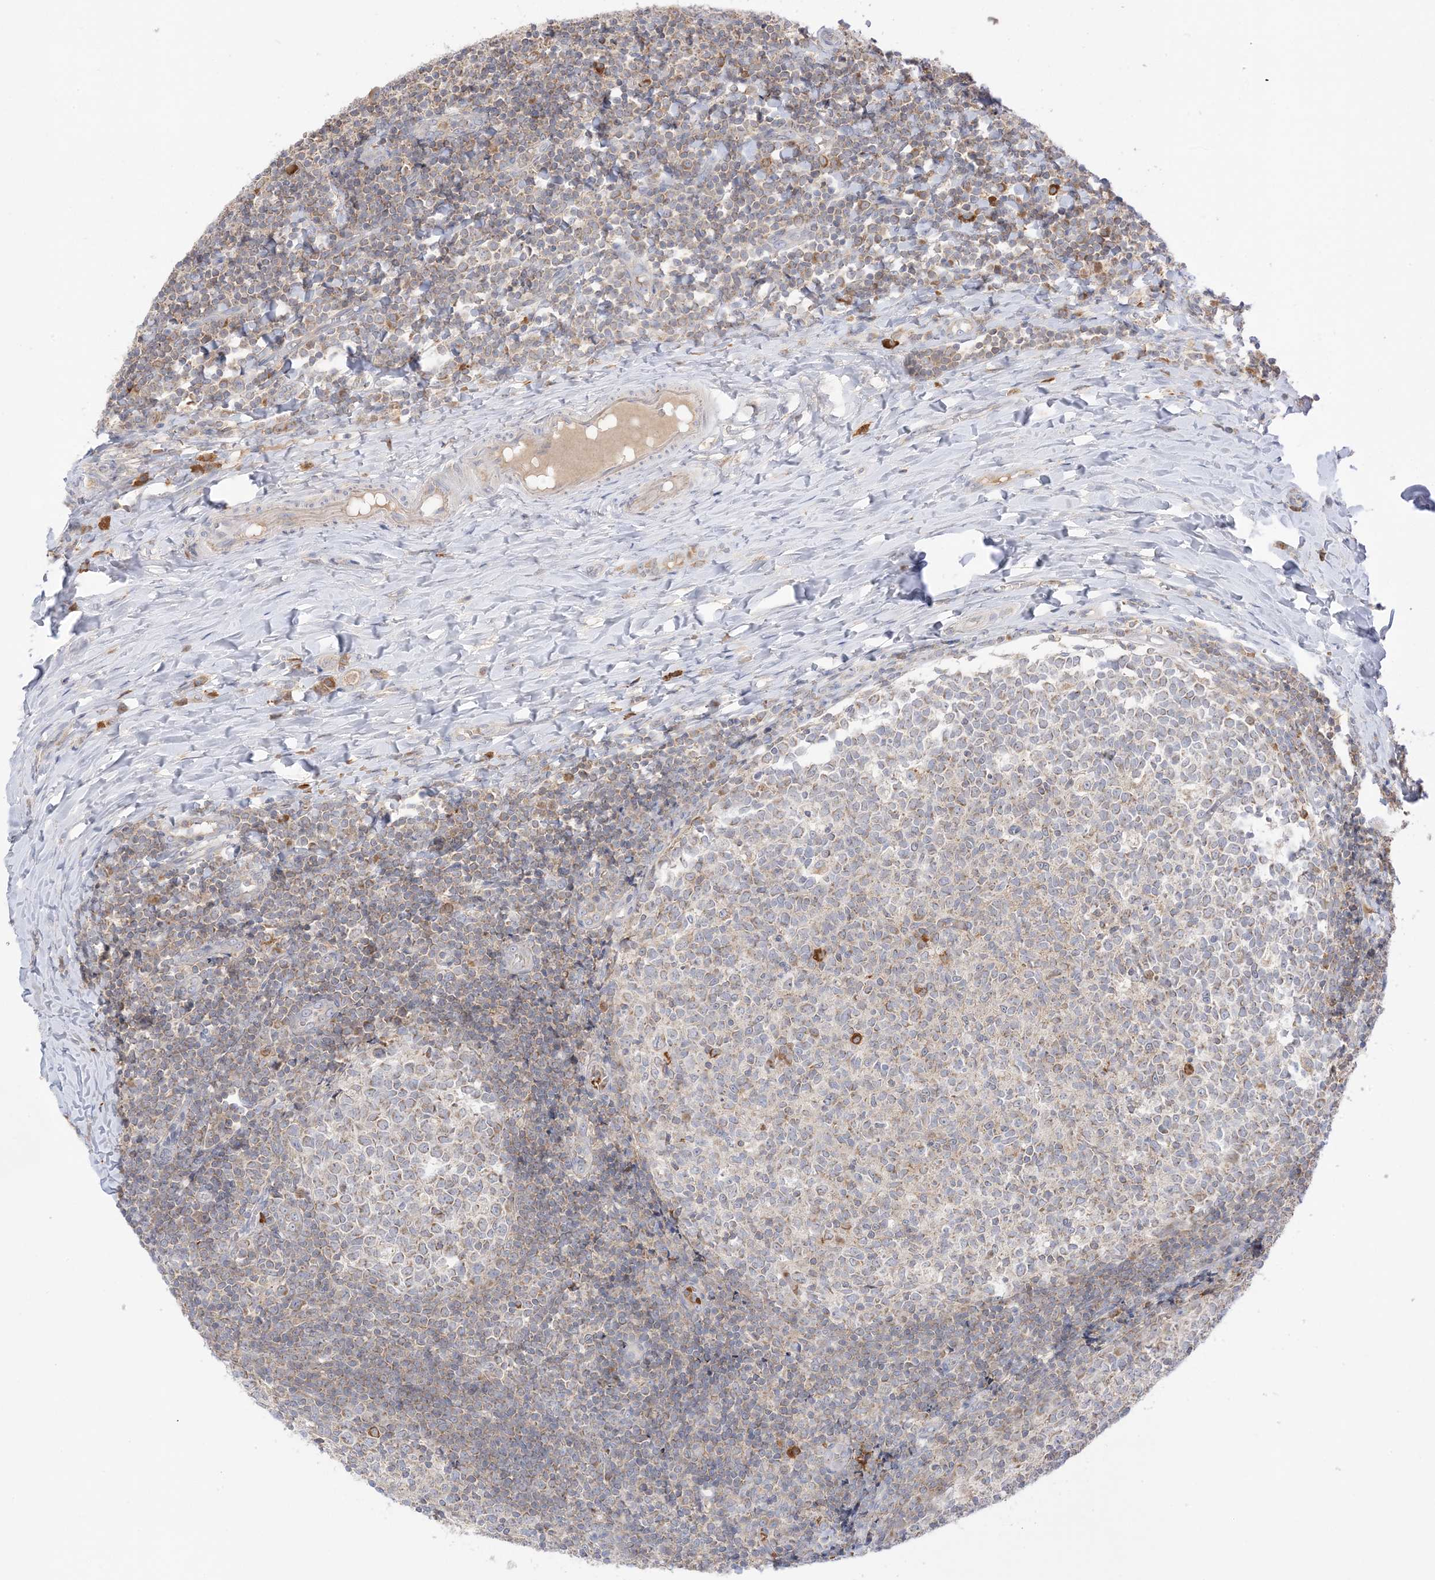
{"staining": {"intensity": "moderate", "quantity": "<25%", "location": "cytoplasmic/membranous"}, "tissue": "tonsil", "cell_type": "Germinal center cells", "image_type": "normal", "snomed": [{"axis": "morphology", "description": "Normal tissue, NOS"}, {"axis": "topography", "description": "Tonsil"}], "caption": "Protein analysis of benign tonsil demonstrates moderate cytoplasmic/membranous expression in approximately <25% of germinal center cells.", "gene": "NPPC", "patient": {"sex": "female", "age": 19}}